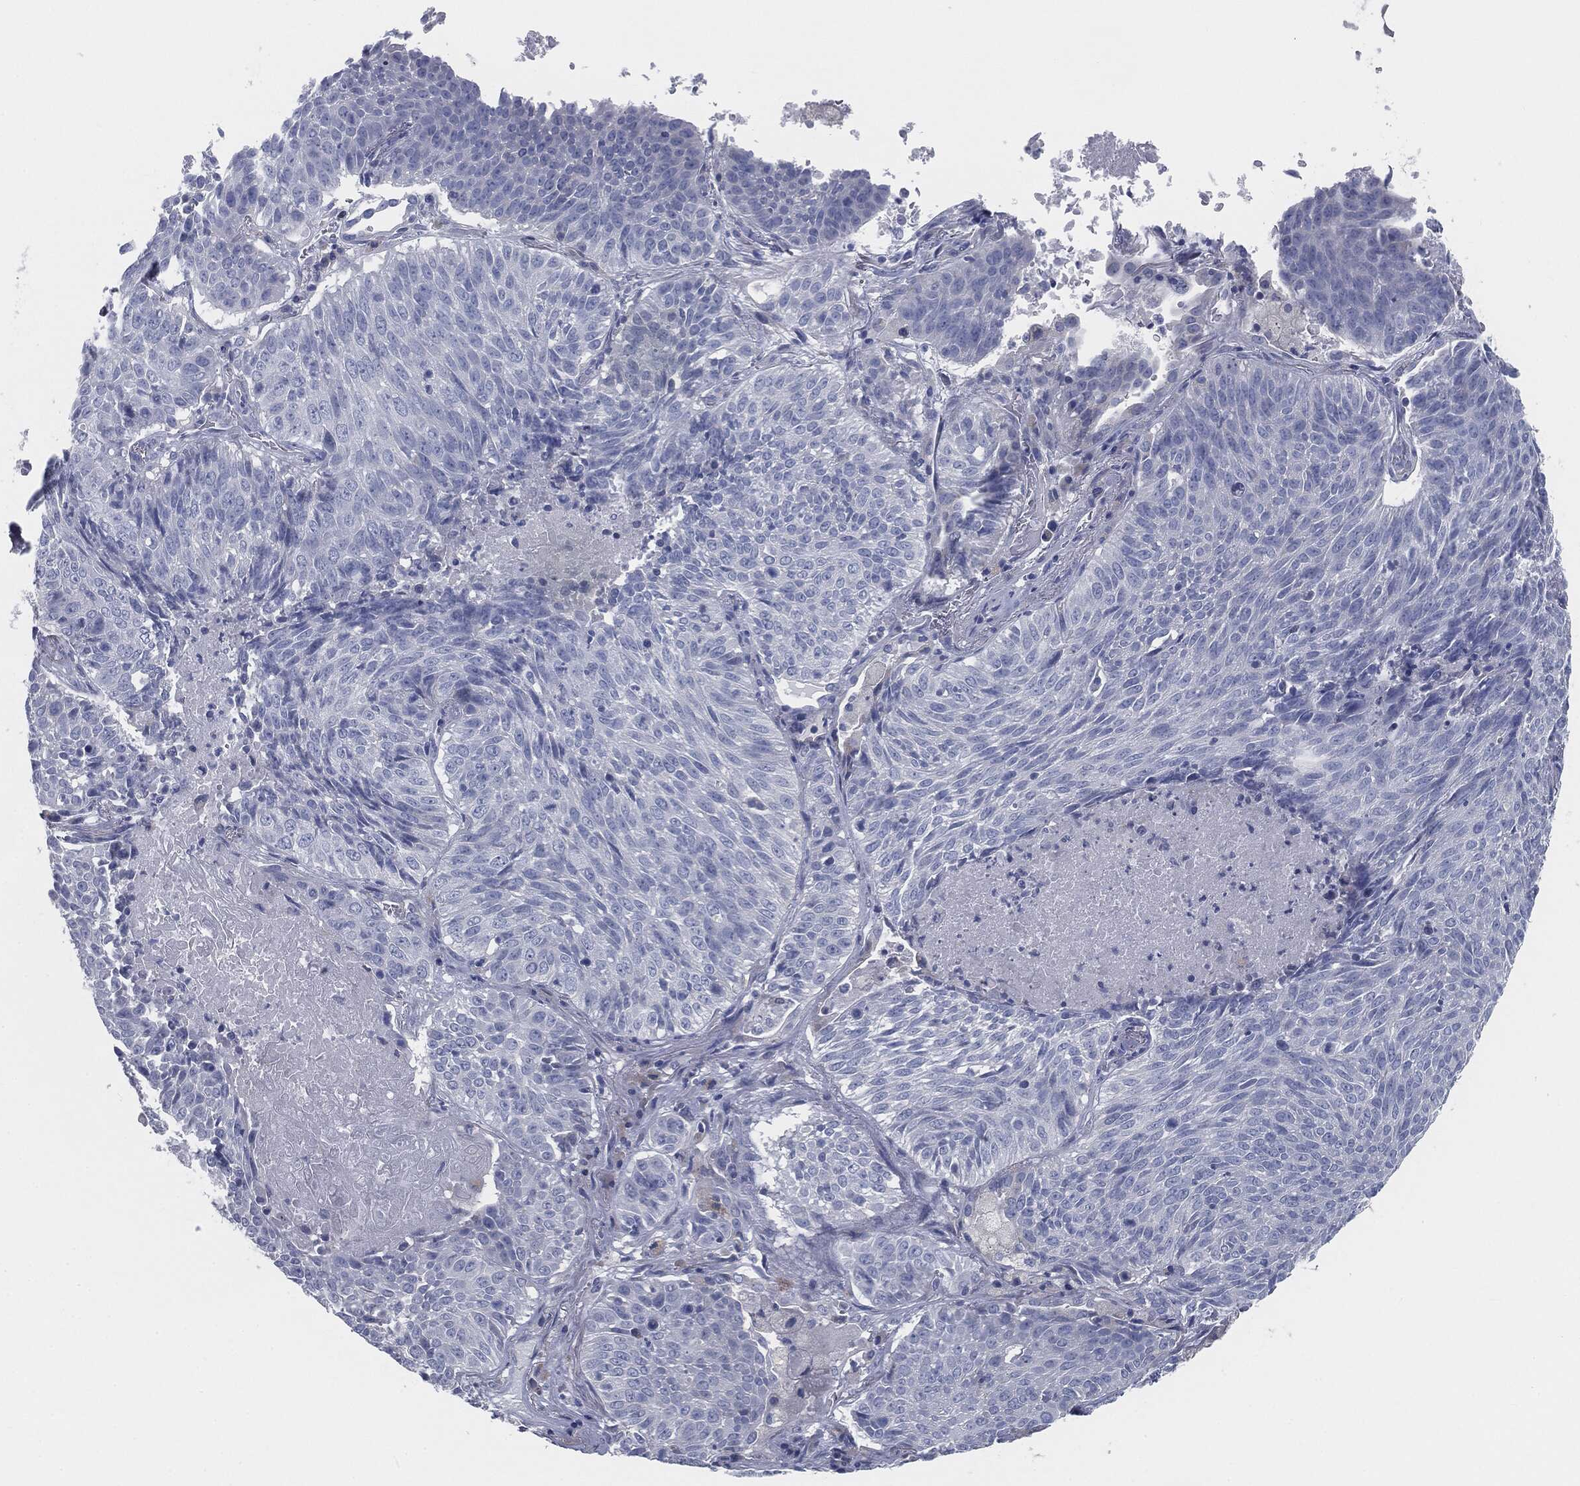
{"staining": {"intensity": "negative", "quantity": "none", "location": "none"}, "tissue": "lung cancer", "cell_type": "Tumor cells", "image_type": "cancer", "snomed": [{"axis": "morphology", "description": "Squamous cell carcinoma, NOS"}, {"axis": "topography", "description": "Lung"}], "caption": "The histopathology image demonstrates no staining of tumor cells in squamous cell carcinoma (lung). (Immunohistochemistry, brightfield microscopy, high magnification).", "gene": "CAV3", "patient": {"sex": "male", "age": 64}}